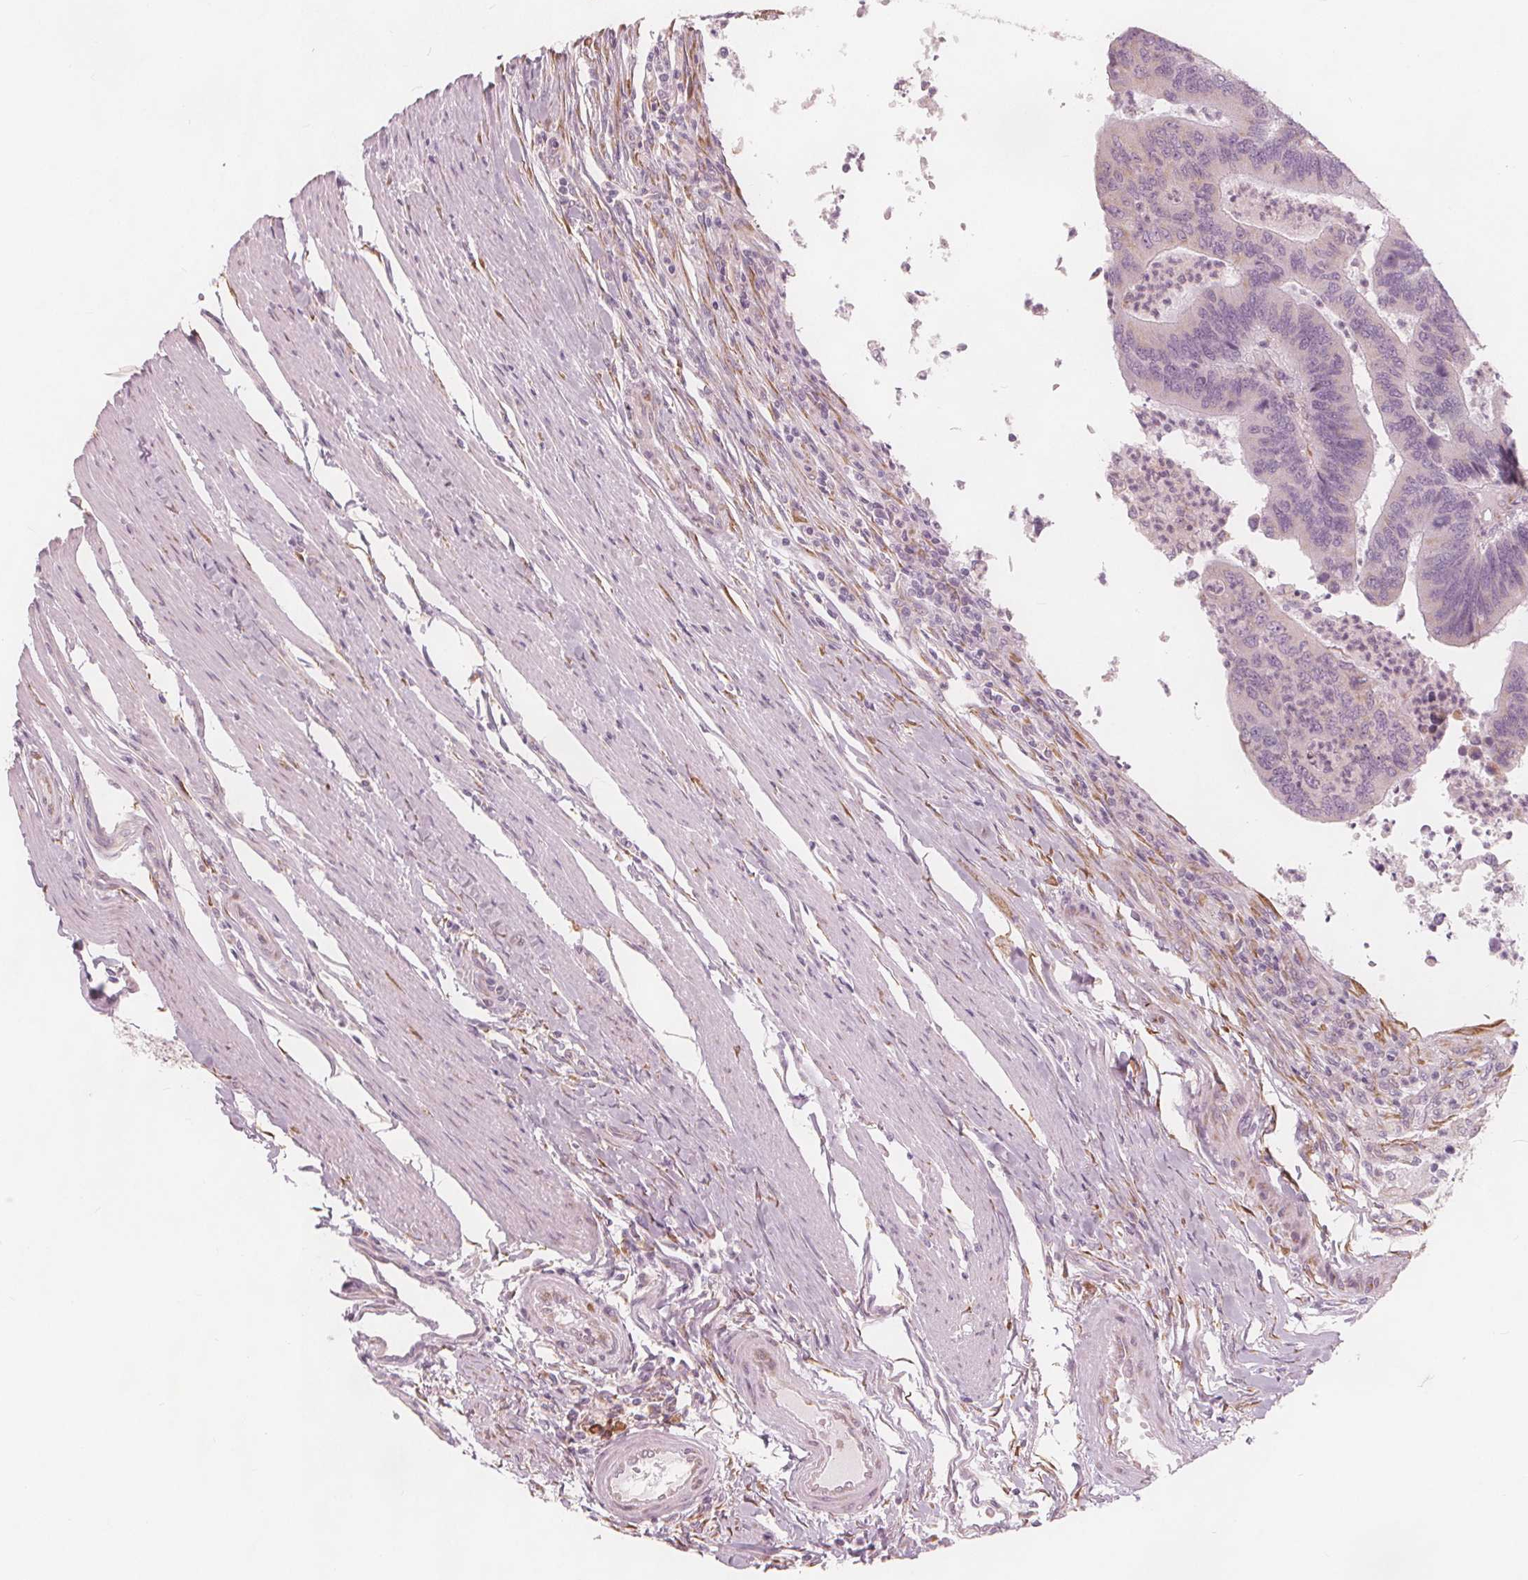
{"staining": {"intensity": "negative", "quantity": "none", "location": "none"}, "tissue": "colorectal cancer", "cell_type": "Tumor cells", "image_type": "cancer", "snomed": [{"axis": "morphology", "description": "Adenocarcinoma, NOS"}, {"axis": "topography", "description": "Colon"}], "caption": "Immunohistochemistry (IHC) photomicrograph of neoplastic tissue: colorectal adenocarcinoma stained with DAB (3,3'-diaminobenzidine) reveals no significant protein expression in tumor cells.", "gene": "BRSK1", "patient": {"sex": "female", "age": 67}}